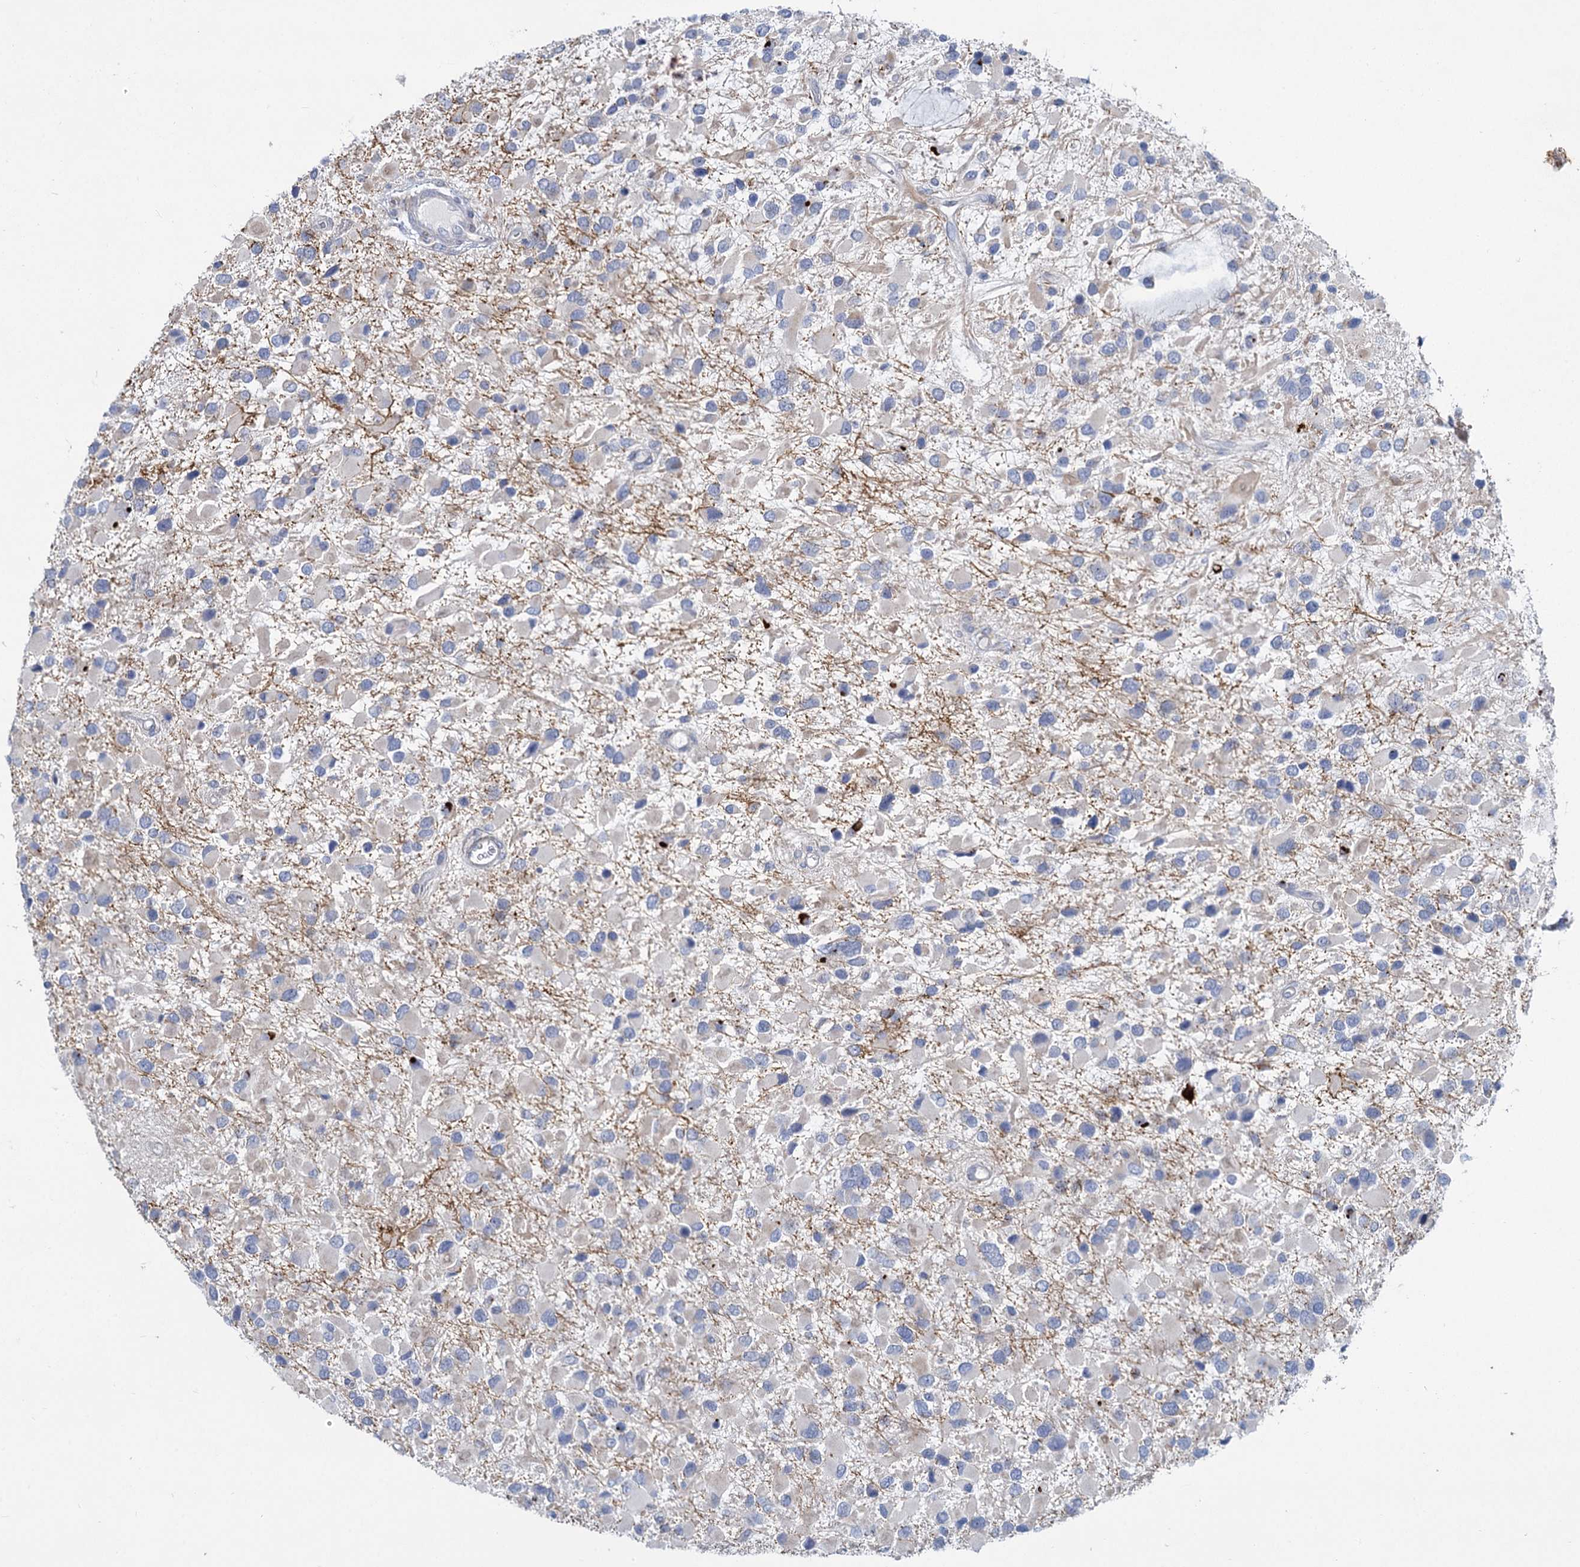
{"staining": {"intensity": "negative", "quantity": "none", "location": "none"}, "tissue": "glioma", "cell_type": "Tumor cells", "image_type": "cancer", "snomed": [{"axis": "morphology", "description": "Glioma, malignant, High grade"}, {"axis": "topography", "description": "Brain"}], "caption": "Immunohistochemical staining of human glioma exhibits no significant expression in tumor cells. (DAB IHC visualized using brightfield microscopy, high magnification).", "gene": "PRSS35", "patient": {"sex": "male", "age": 53}}